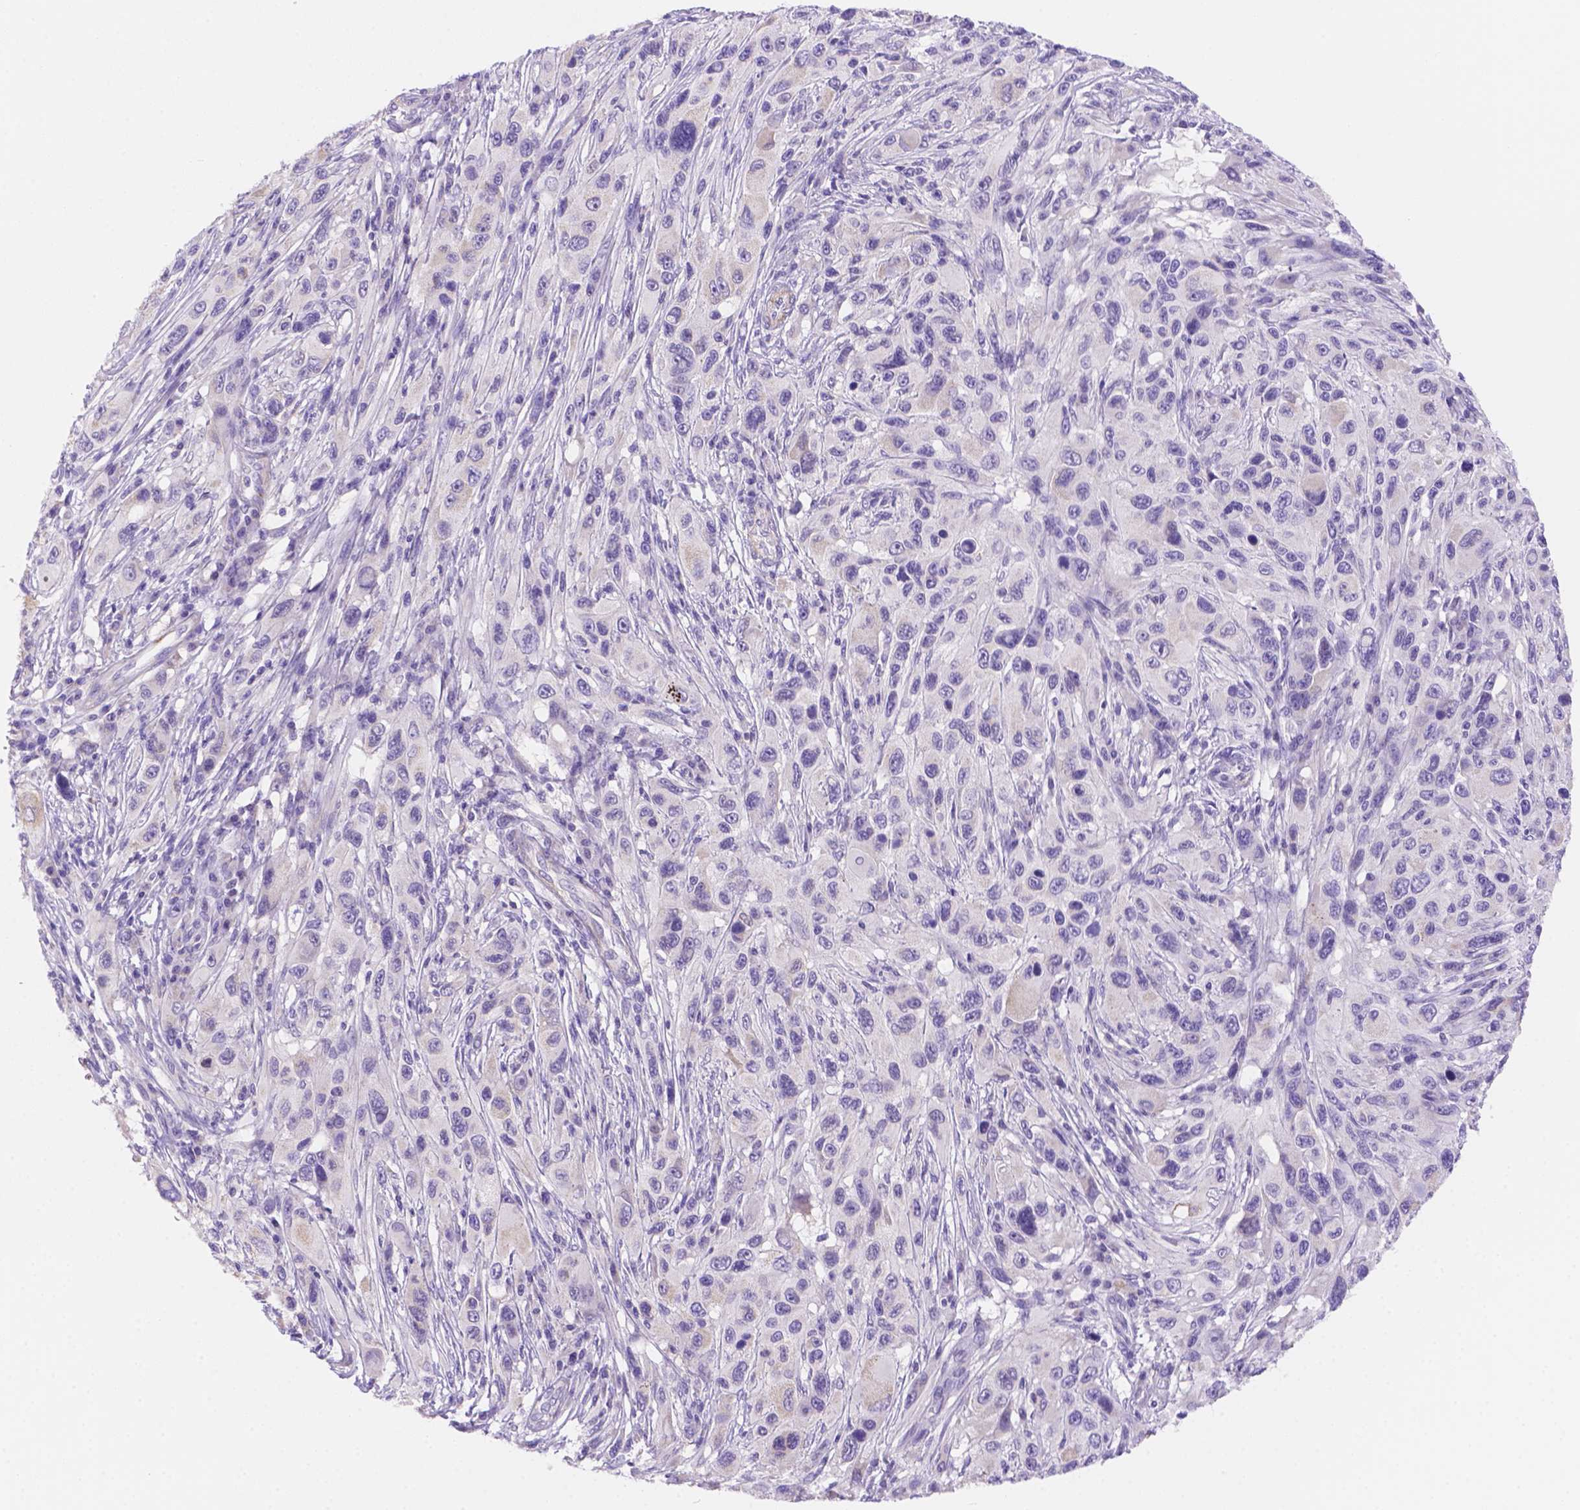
{"staining": {"intensity": "negative", "quantity": "none", "location": "none"}, "tissue": "melanoma", "cell_type": "Tumor cells", "image_type": "cancer", "snomed": [{"axis": "morphology", "description": "Malignant melanoma, NOS"}, {"axis": "topography", "description": "Skin"}], "caption": "IHC image of malignant melanoma stained for a protein (brown), which exhibits no expression in tumor cells.", "gene": "NXPE2", "patient": {"sex": "male", "age": 53}}